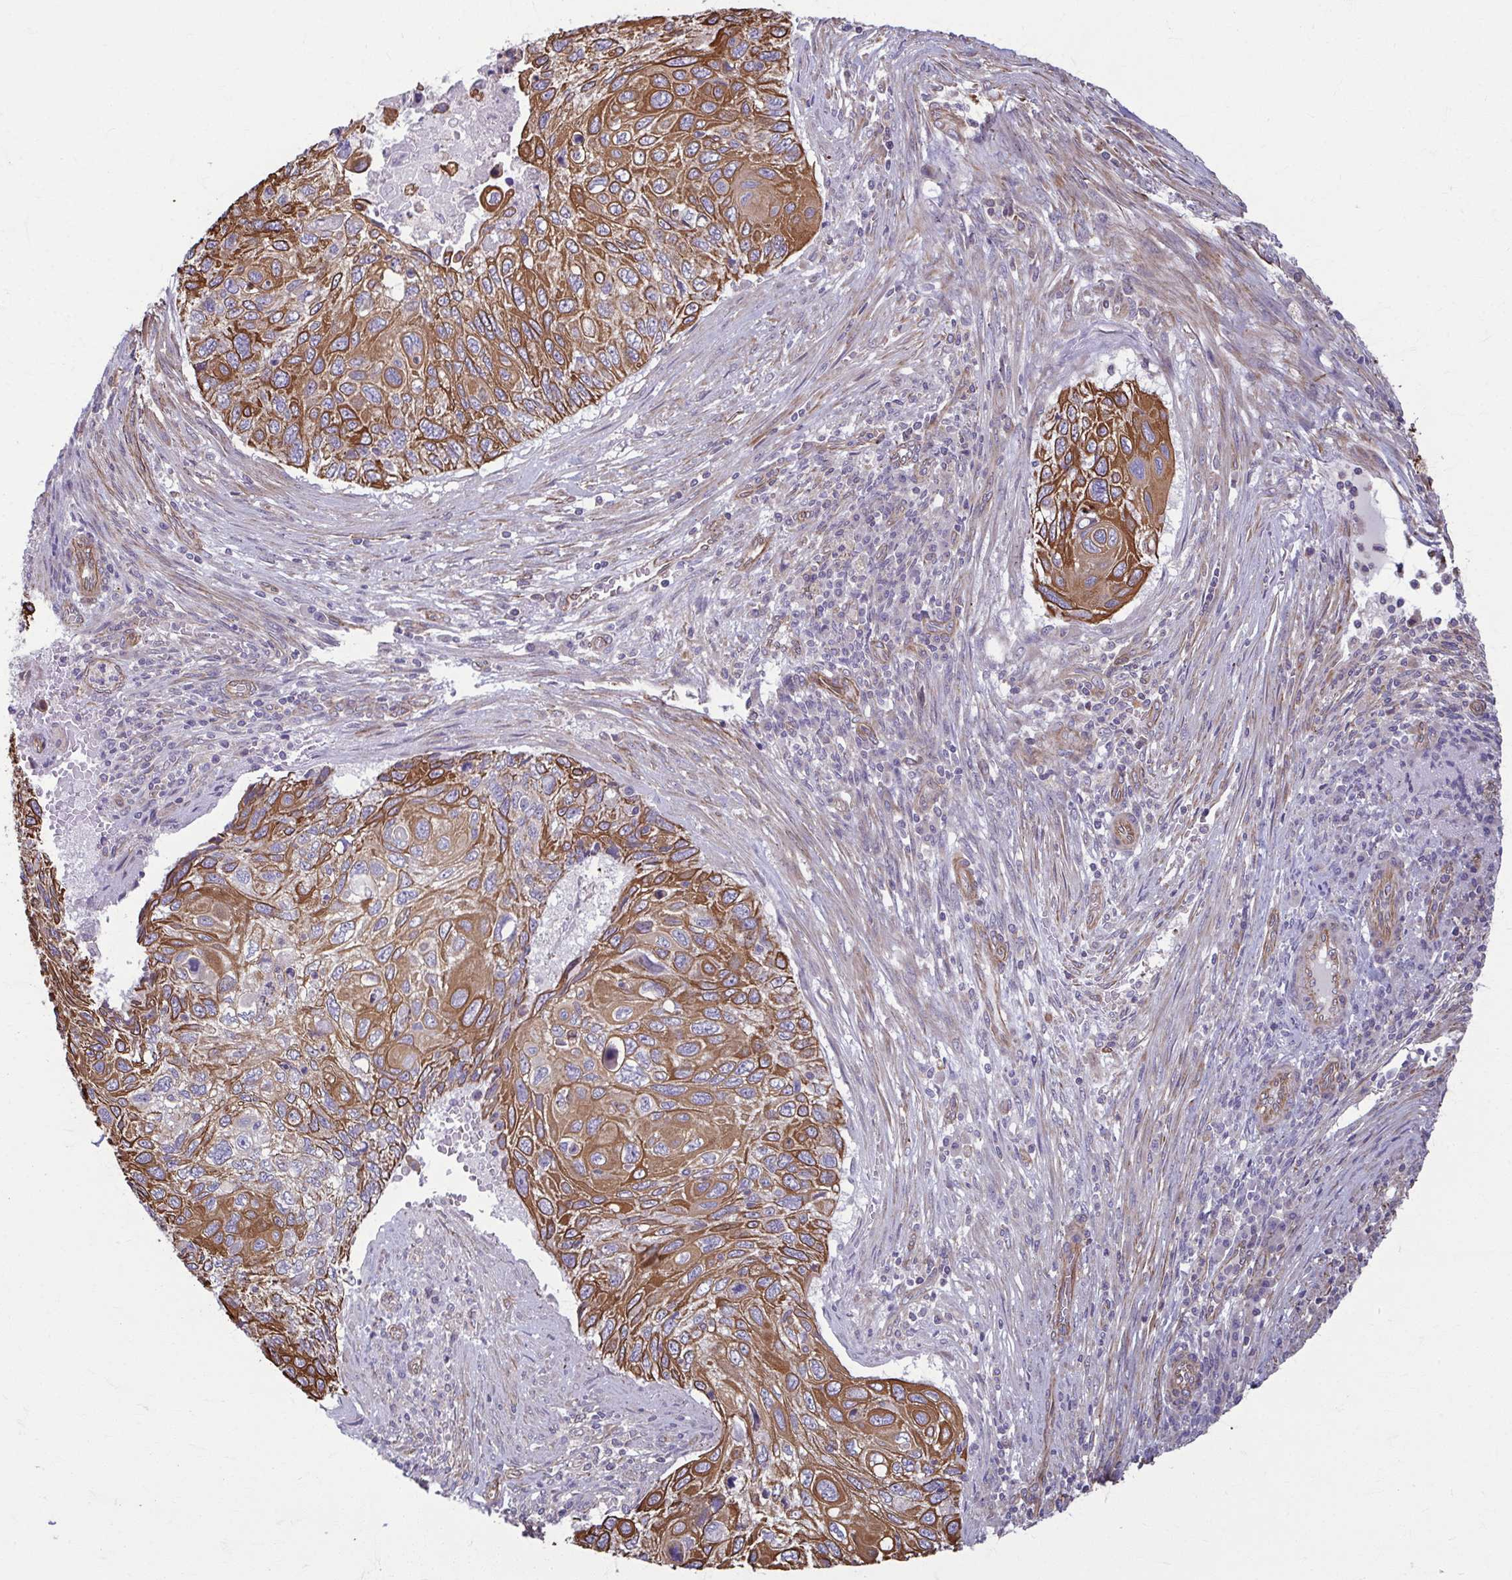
{"staining": {"intensity": "moderate", "quantity": ">75%", "location": "cytoplasmic/membranous"}, "tissue": "cervical cancer", "cell_type": "Tumor cells", "image_type": "cancer", "snomed": [{"axis": "morphology", "description": "Squamous cell carcinoma, NOS"}, {"axis": "topography", "description": "Cervix"}], "caption": "High-magnification brightfield microscopy of squamous cell carcinoma (cervical) stained with DAB (3,3'-diaminobenzidine) (brown) and counterstained with hematoxylin (blue). tumor cells exhibit moderate cytoplasmic/membranous positivity is appreciated in about>75% of cells.", "gene": "EID2B", "patient": {"sex": "female", "age": 70}}